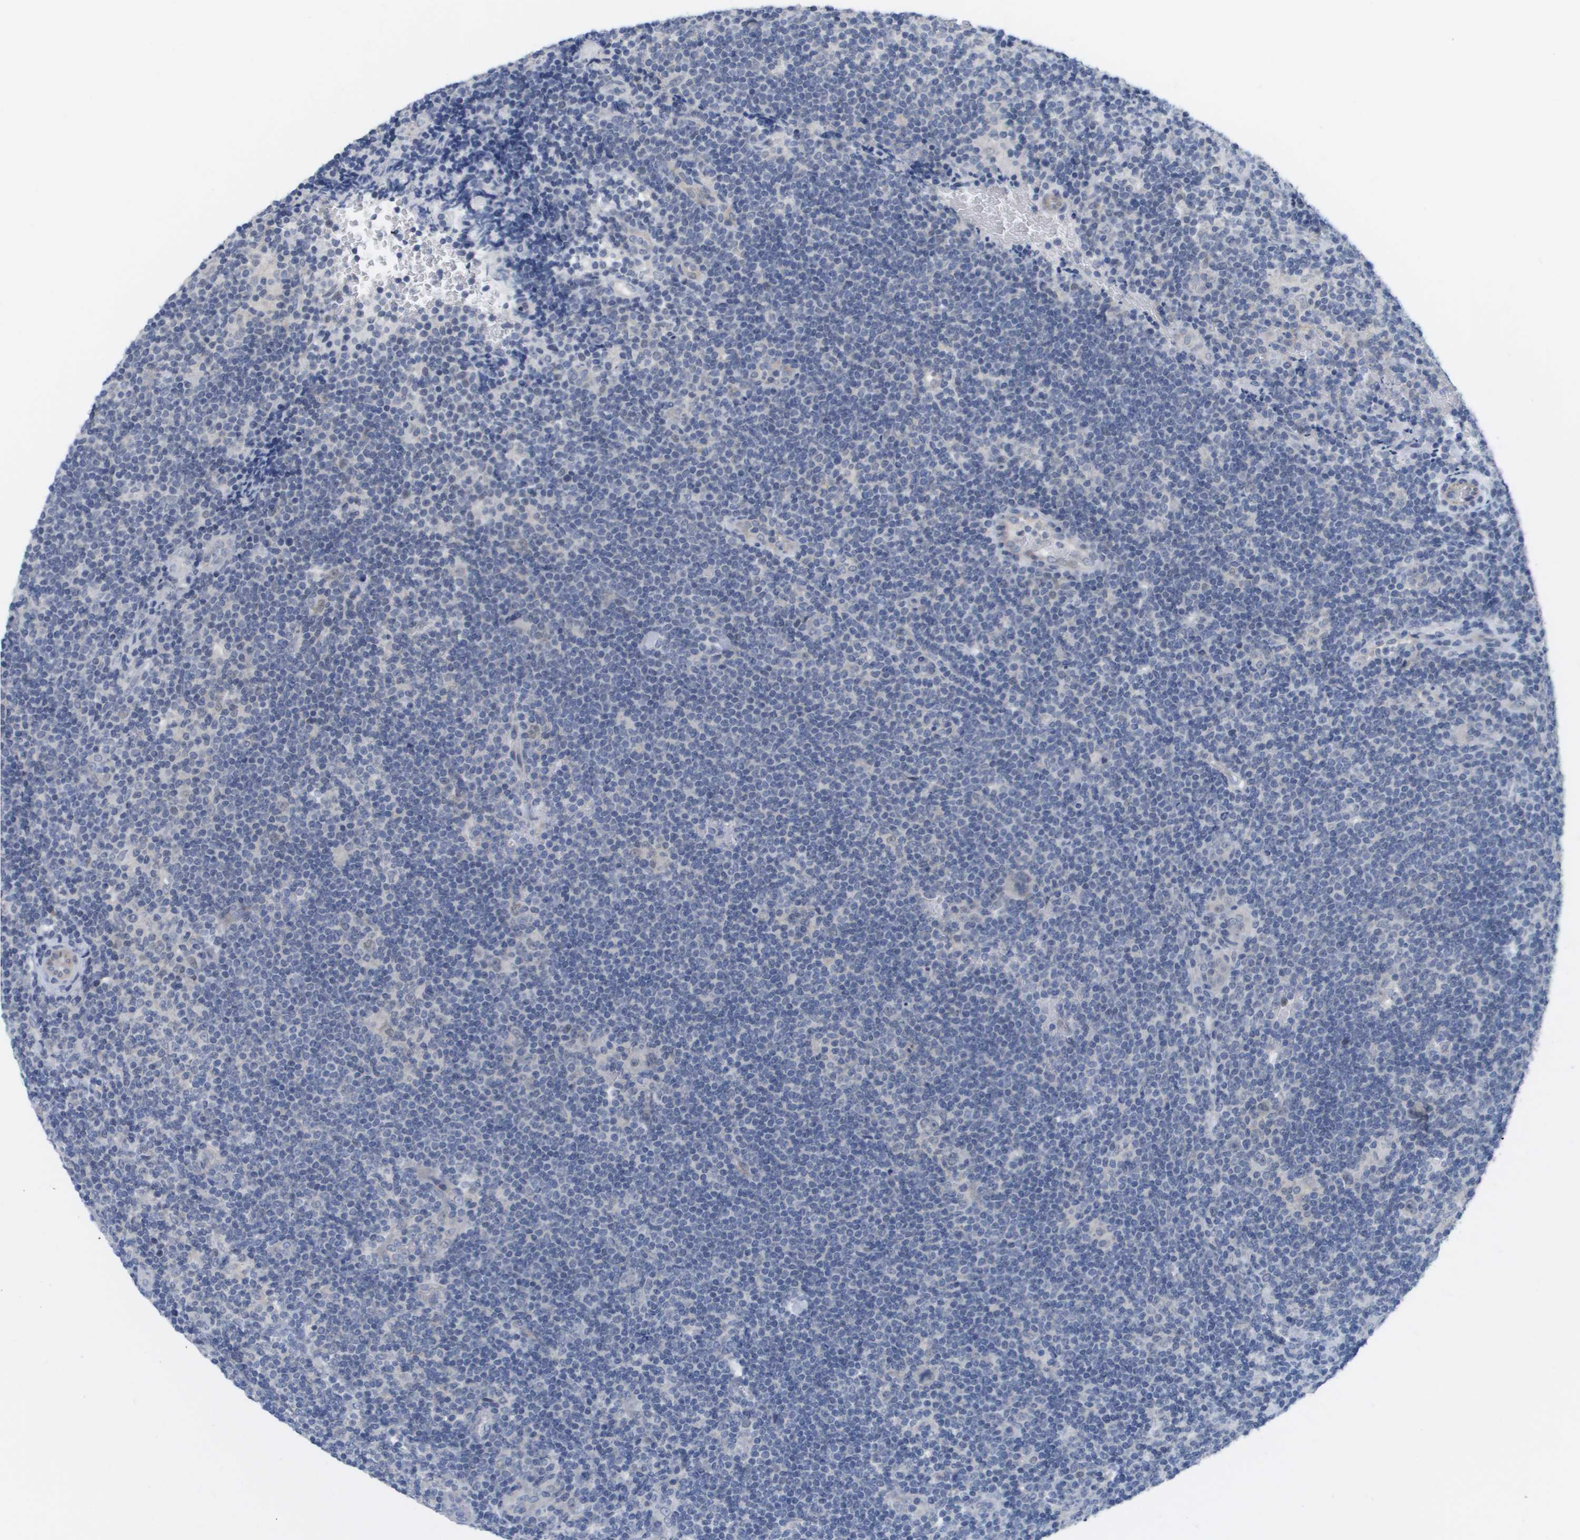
{"staining": {"intensity": "negative", "quantity": "none", "location": "none"}, "tissue": "lymphoma", "cell_type": "Tumor cells", "image_type": "cancer", "snomed": [{"axis": "morphology", "description": "Hodgkin's disease, NOS"}, {"axis": "topography", "description": "Lymph node"}], "caption": "IHC of Hodgkin's disease demonstrates no positivity in tumor cells.", "gene": "PDE4A", "patient": {"sex": "female", "age": 57}}